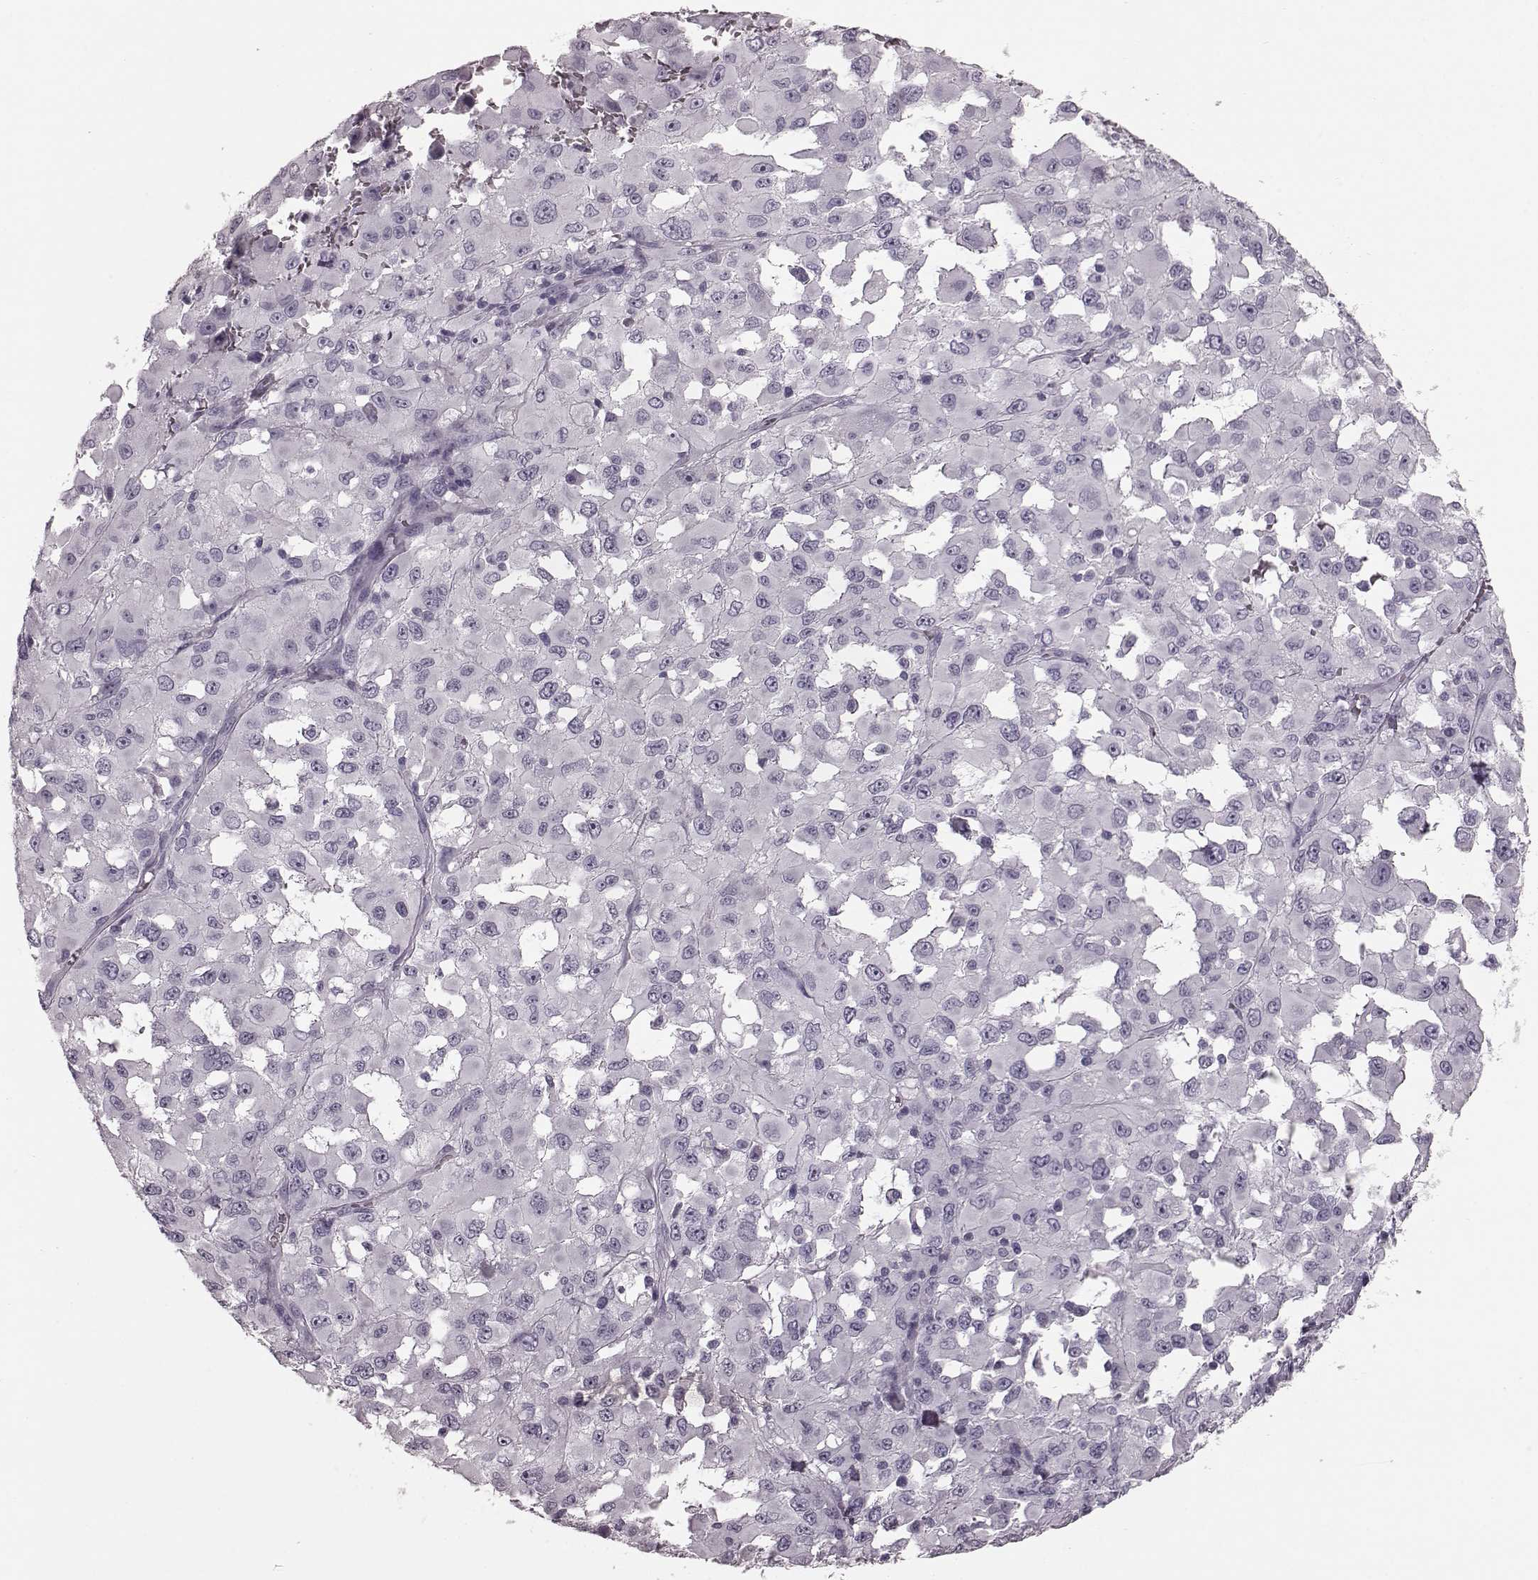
{"staining": {"intensity": "negative", "quantity": "none", "location": "none"}, "tissue": "melanoma", "cell_type": "Tumor cells", "image_type": "cancer", "snomed": [{"axis": "morphology", "description": "Malignant melanoma, Metastatic site"}, {"axis": "topography", "description": "Lymph node"}], "caption": "Image shows no significant protein staining in tumor cells of melanoma.", "gene": "TRPM1", "patient": {"sex": "male", "age": 50}}